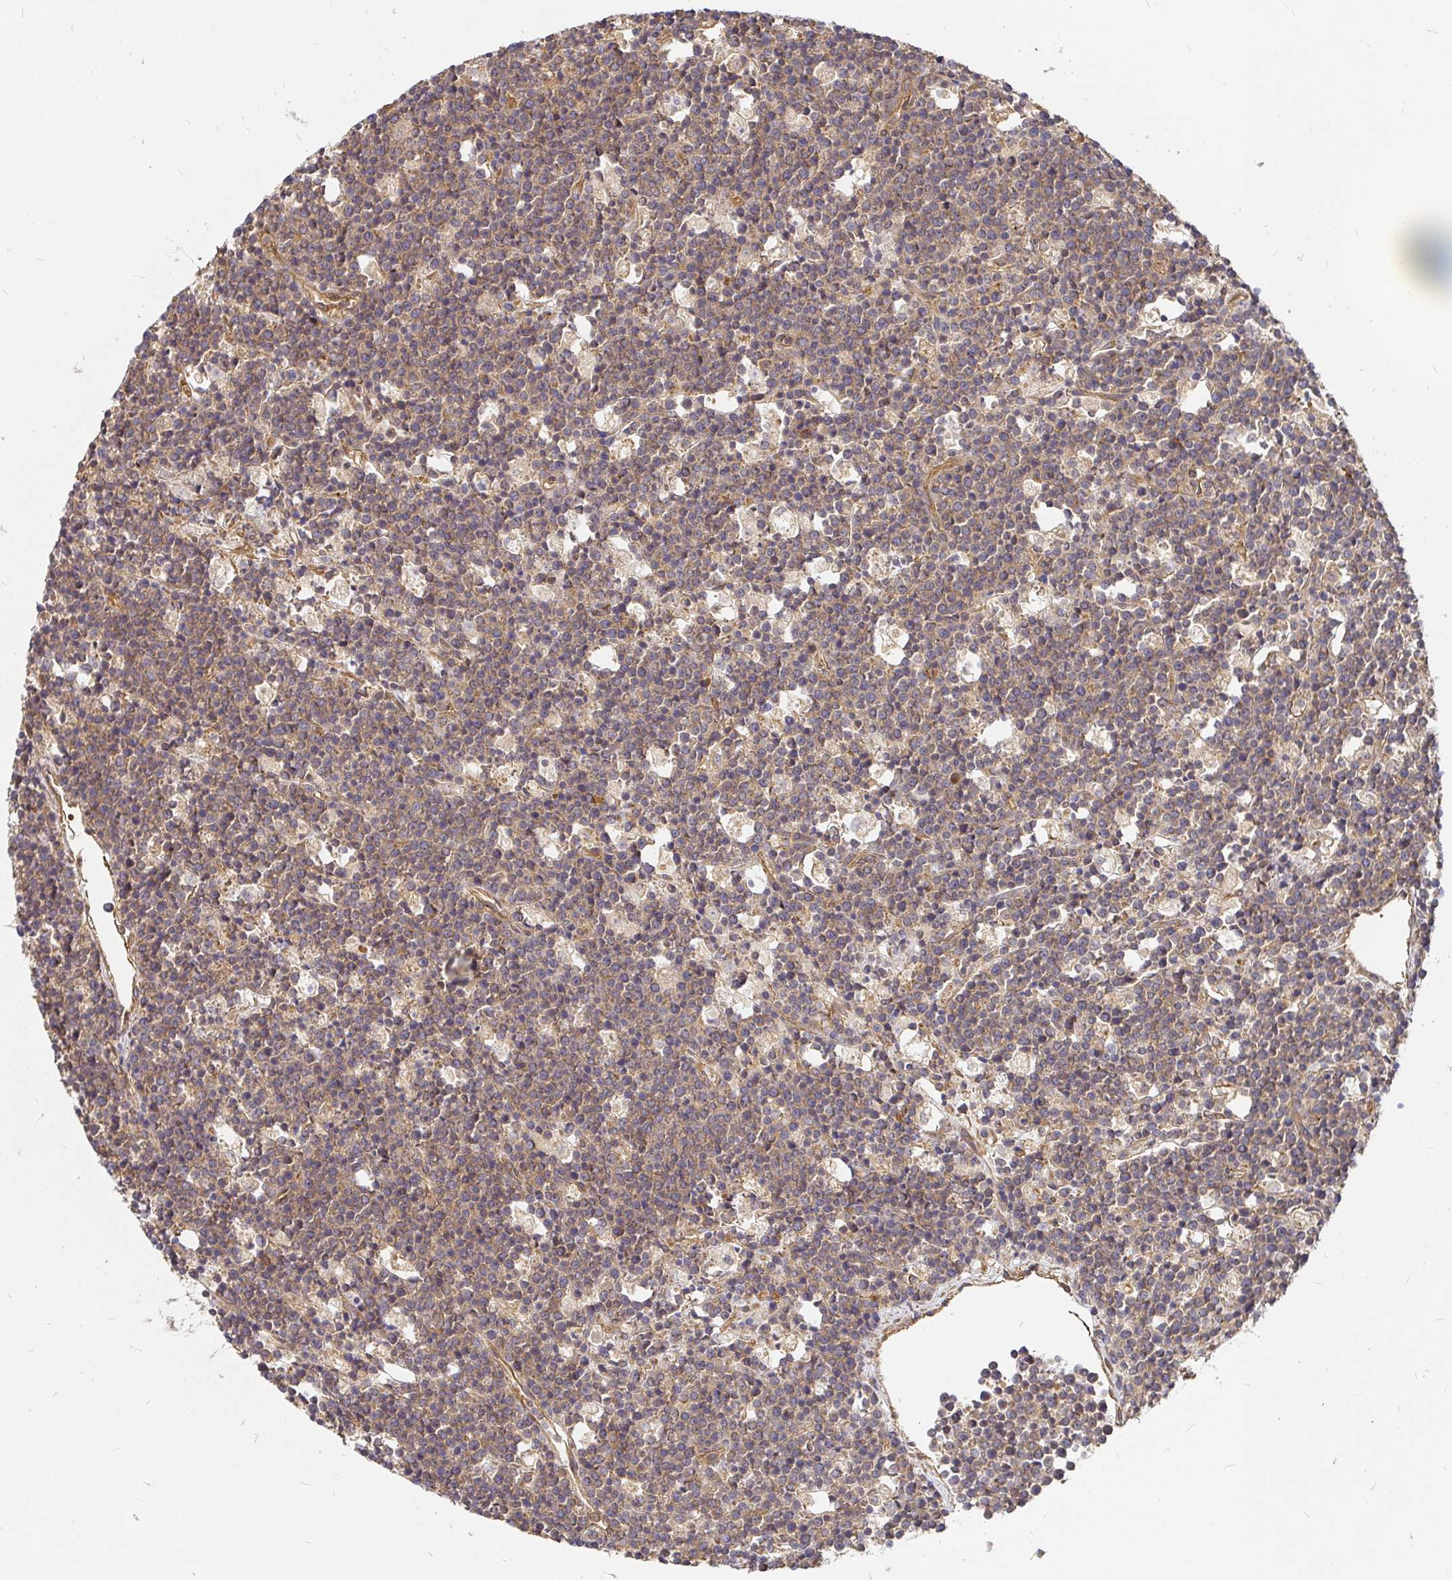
{"staining": {"intensity": "weak", "quantity": "25%-75%", "location": "cytoplasmic/membranous"}, "tissue": "lymphoma", "cell_type": "Tumor cells", "image_type": "cancer", "snomed": [{"axis": "morphology", "description": "Malignant lymphoma, non-Hodgkin's type, High grade"}, {"axis": "topography", "description": "Ovary"}], "caption": "A histopathology image of lymphoma stained for a protein shows weak cytoplasmic/membranous brown staining in tumor cells.", "gene": "KIF5B", "patient": {"sex": "female", "age": 56}}